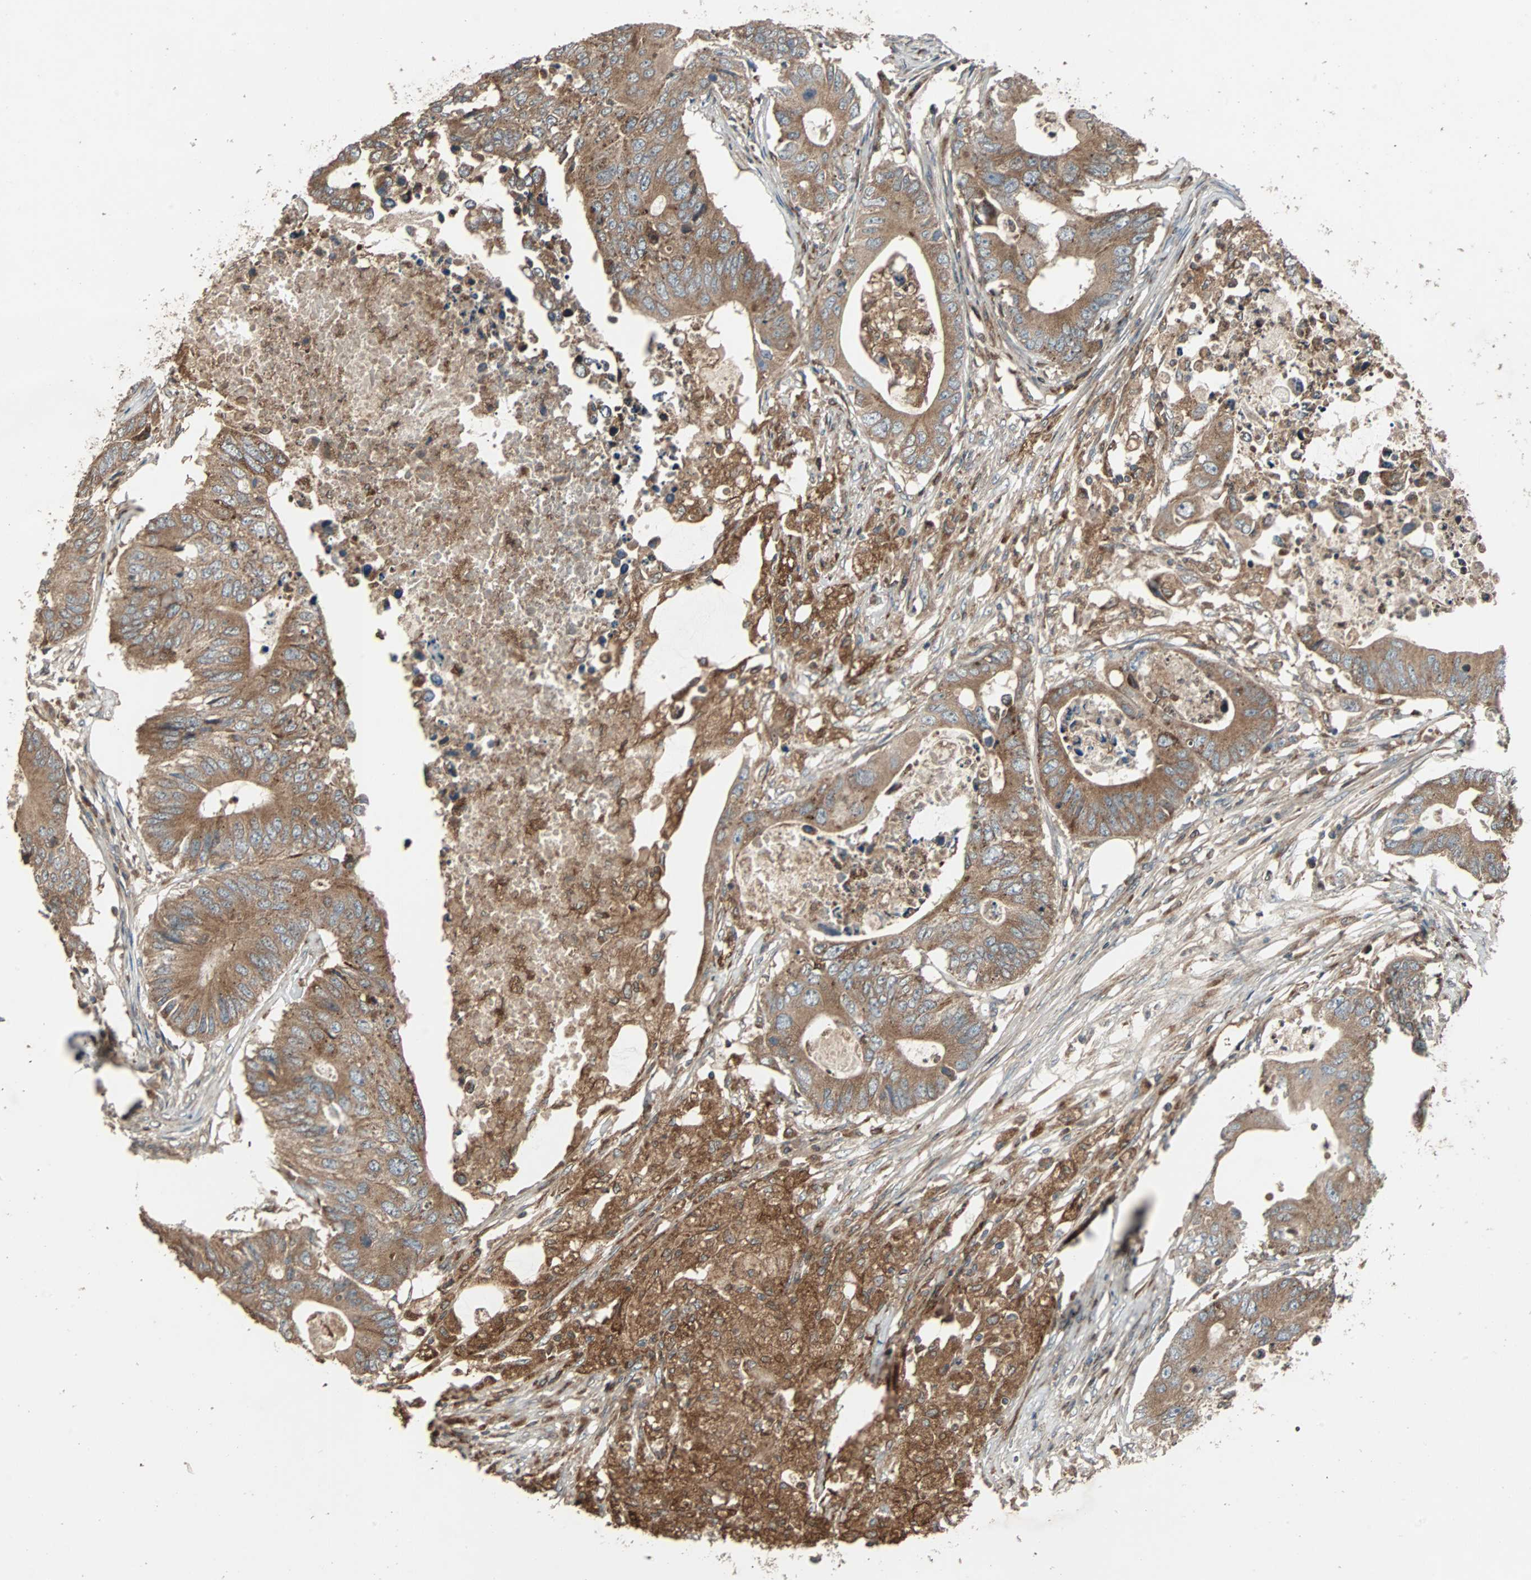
{"staining": {"intensity": "strong", "quantity": ">75%", "location": "cytoplasmic/membranous"}, "tissue": "colorectal cancer", "cell_type": "Tumor cells", "image_type": "cancer", "snomed": [{"axis": "morphology", "description": "Adenocarcinoma, NOS"}, {"axis": "topography", "description": "Colon"}], "caption": "Protein analysis of colorectal adenocarcinoma tissue shows strong cytoplasmic/membranous staining in about >75% of tumor cells.", "gene": "RAB7A", "patient": {"sex": "male", "age": 71}}